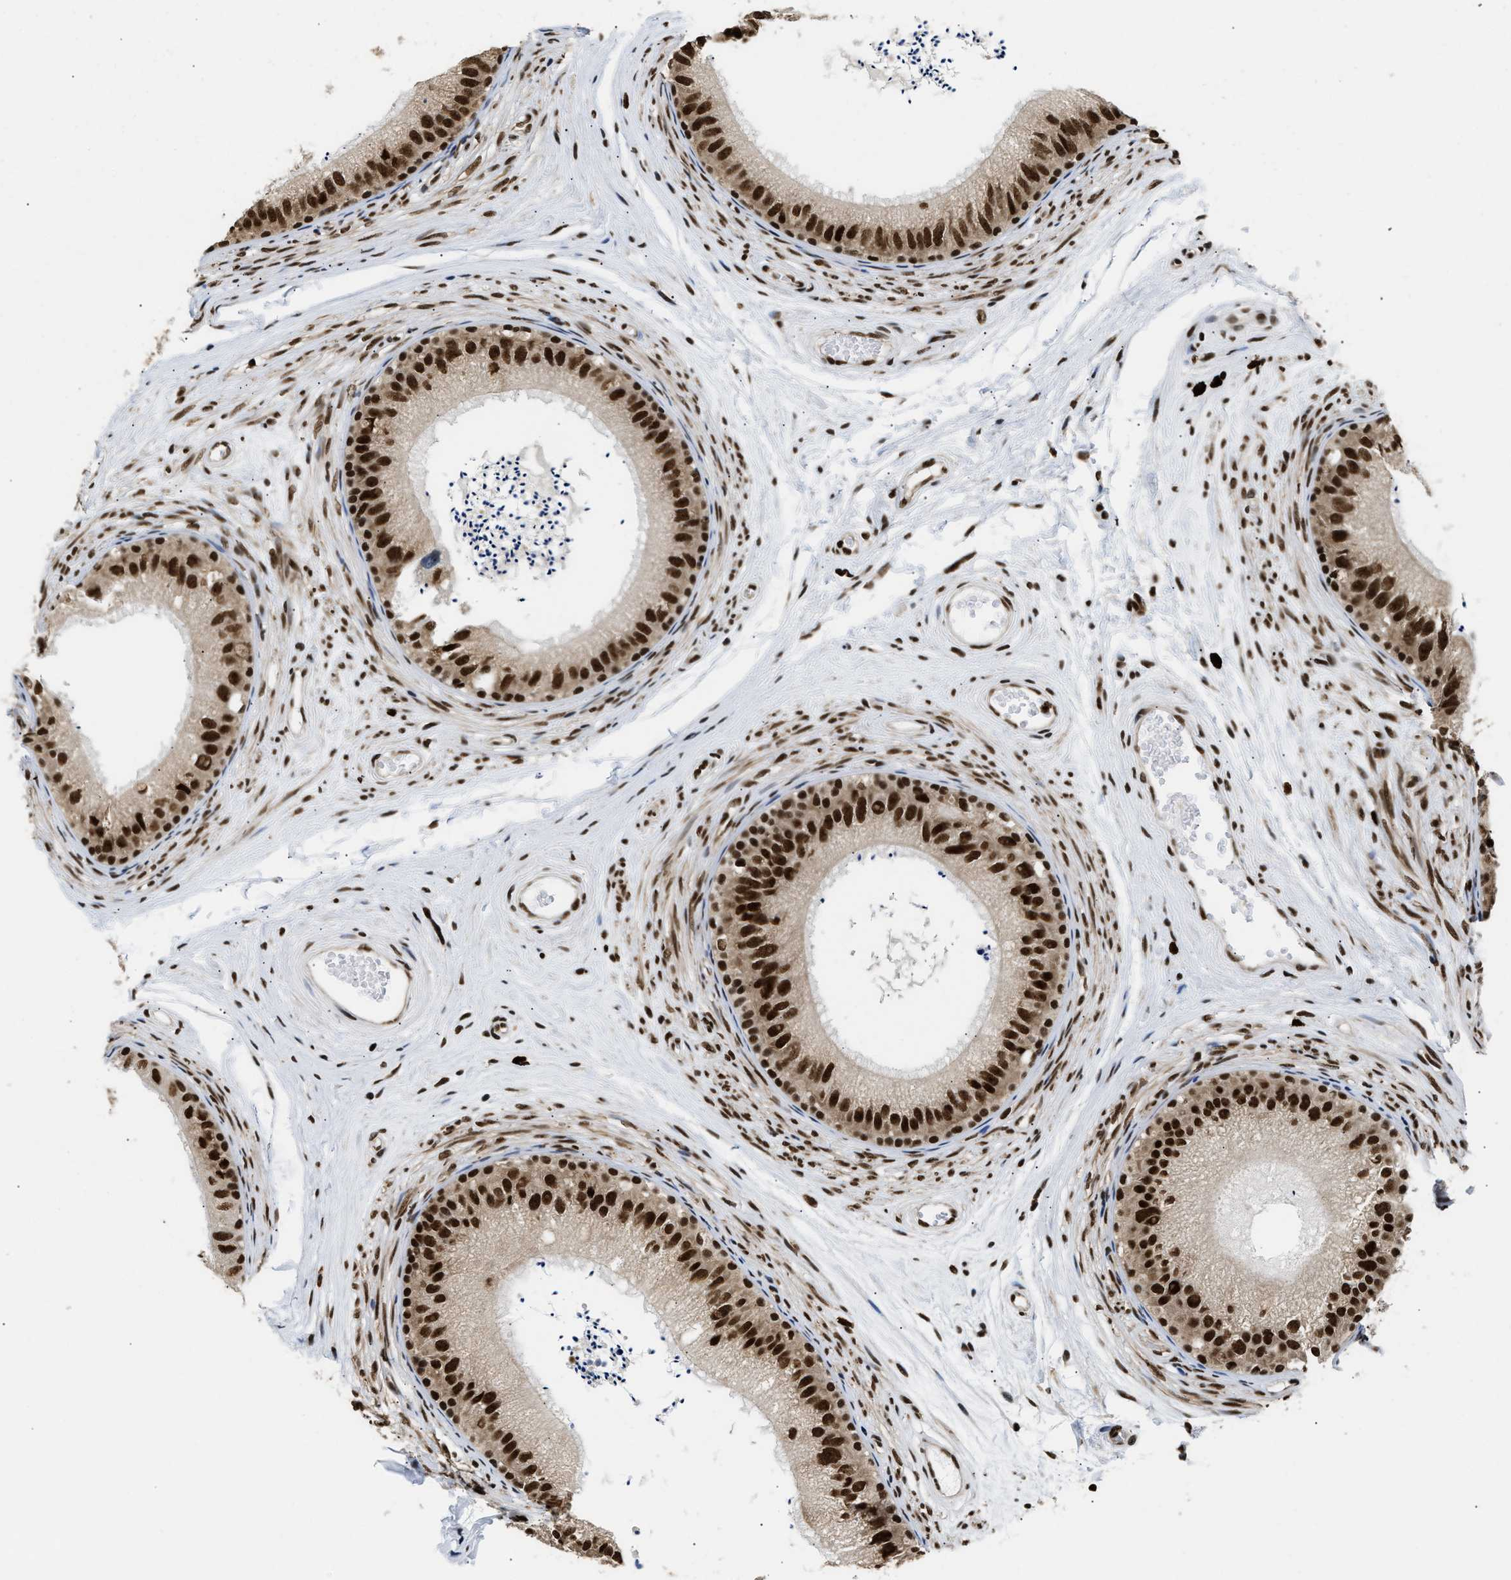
{"staining": {"intensity": "strong", "quantity": ">75%", "location": "cytoplasmic/membranous,nuclear"}, "tissue": "epididymis", "cell_type": "Glandular cells", "image_type": "normal", "snomed": [{"axis": "morphology", "description": "Normal tissue, NOS"}, {"axis": "topography", "description": "Epididymis"}], "caption": "This micrograph demonstrates immunohistochemistry staining of benign epididymis, with high strong cytoplasmic/membranous,nuclear positivity in approximately >75% of glandular cells.", "gene": "CCNDBP1", "patient": {"sex": "male", "age": 56}}